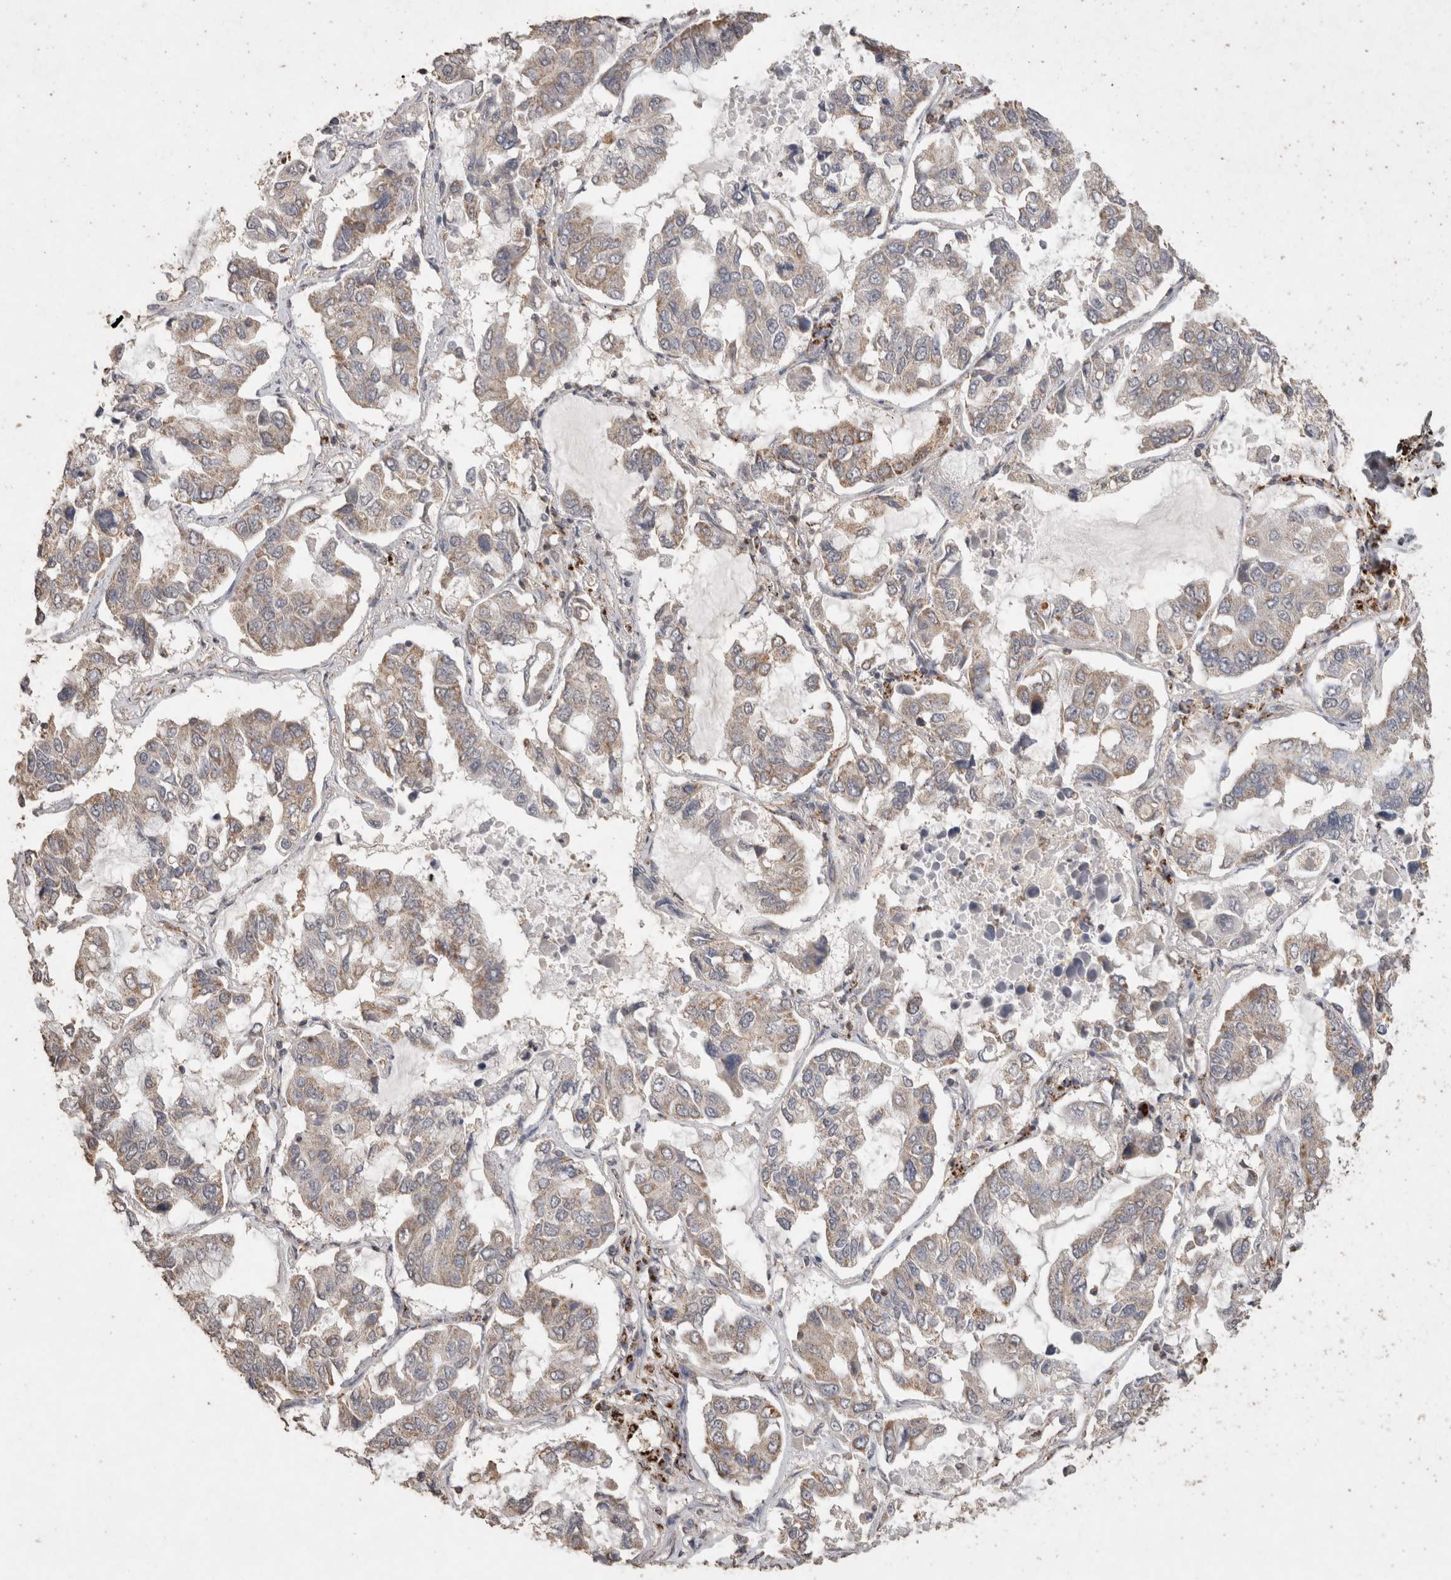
{"staining": {"intensity": "weak", "quantity": "<25%", "location": "cytoplasmic/membranous"}, "tissue": "lung cancer", "cell_type": "Tumor cells", "image_type": "cancer", "snomed": [{"axis": "morphology", "description": "Adenocarcinoma, NOS"}, {"axis": "topography", "description": "Lung"}], "caption": "DAB (3,3'-diaminobenzidine) immunohistochemical staining of lung cancer (adenocarcinoma) shows no significant expression in tumor cells.", "gene": "ACADM", "patient": {"sex": "male", "age": 64}}